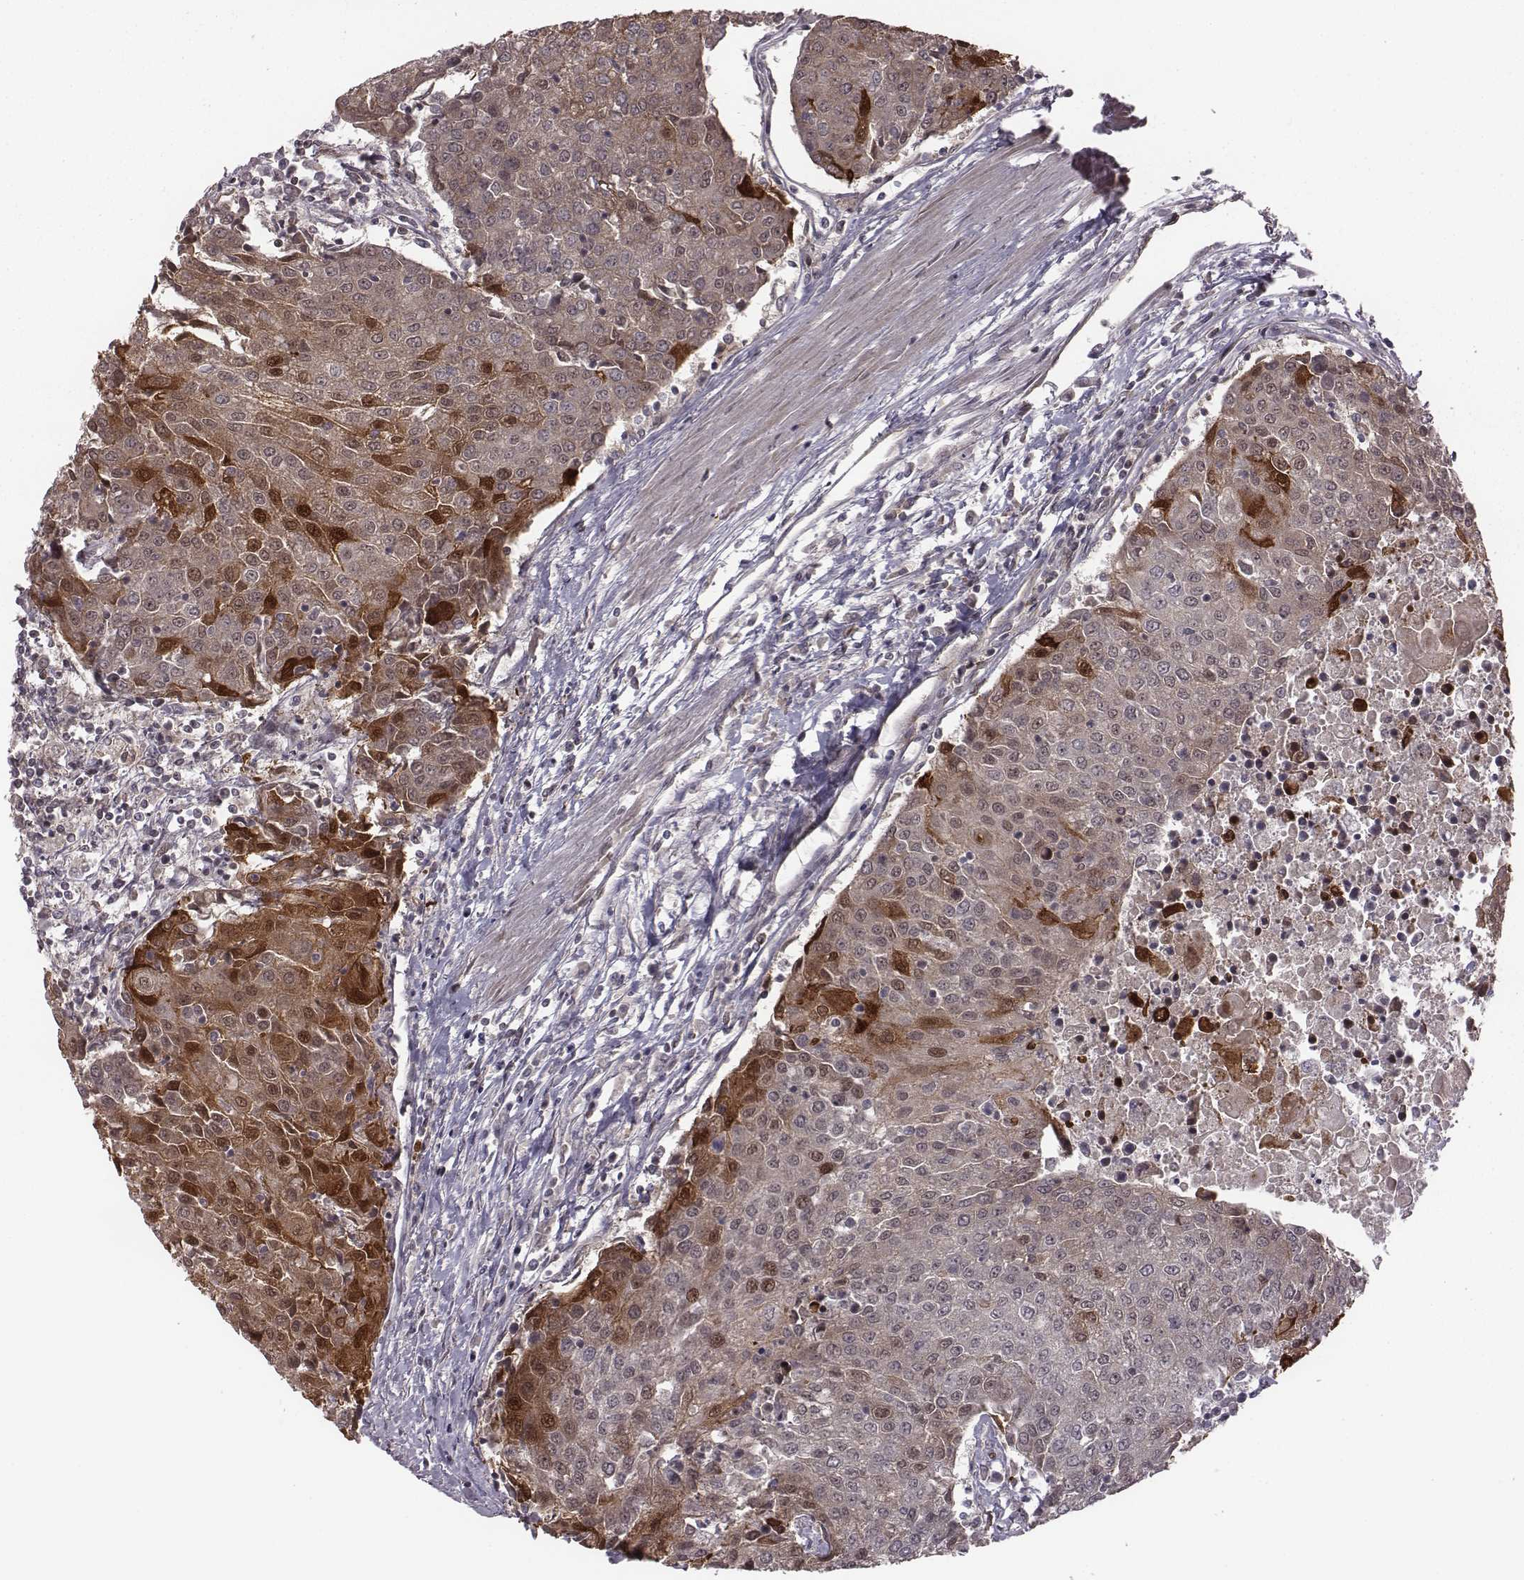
{"staining": {"intensity": "moderate", "quantity": "<25%", "location": "cytoplasmic/membranous,nuclear"}, "tissue": "urothelial cancer", "cell_type": "Tumor cells", "image_type": "cancer", "snomed": [{"axis": "morphology", "description": "Urothelial carcinoma, High grade"}, {"axis": "topography", "description": "Urinary bladder"}], "caption": "Urothelial cancer tissue shows moderate cytoplasmic/membranous and nuclear expression in approximately <25% of tumor cells (DAB (3,3'-diaminobenzidine) IHC with brightfield microscopy, high magnification).", "gene": "RPL3", "patient": {"sex": "female", "age": 85}}